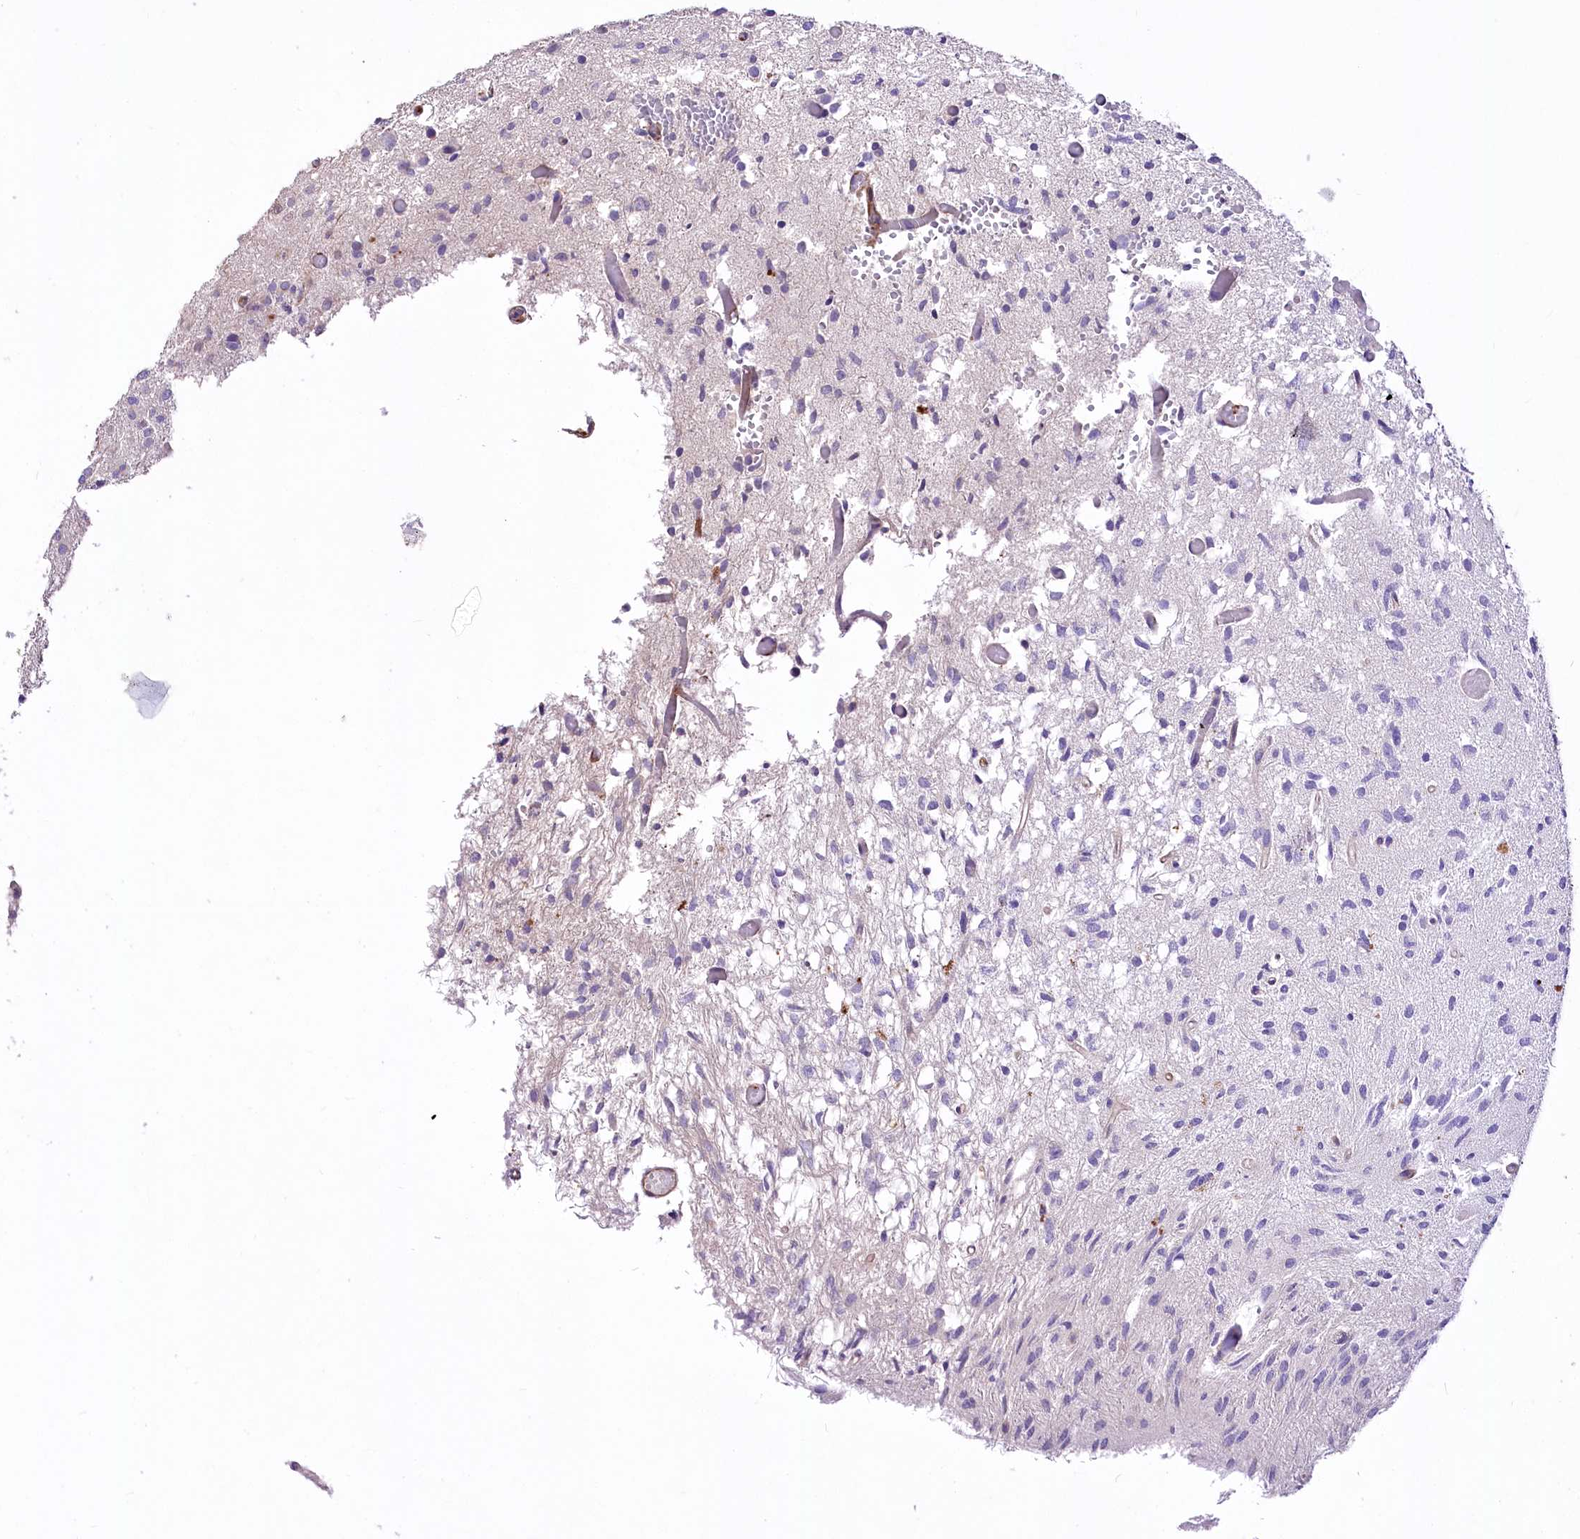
{"staining": {"intensity": "negative", "quantity": "none", "location": "none"}, "tissue": "glioma", "cell_type": "Tumor cells", "image_type": "cancer", "snomed": [{"axis": "morphology", "description": "Glioma, malignant, High grade"}, {"axis": "topography", "description": "Brain"}], "caption": "Immunohistochemistry (IHC) of malignant high-grade glioma demonstrates no positivity in tumor cells. (IHC, brightfield microscopy, high magnification).", "gene": "RDH16", "patient": {"sex": "female", "age": 59}}